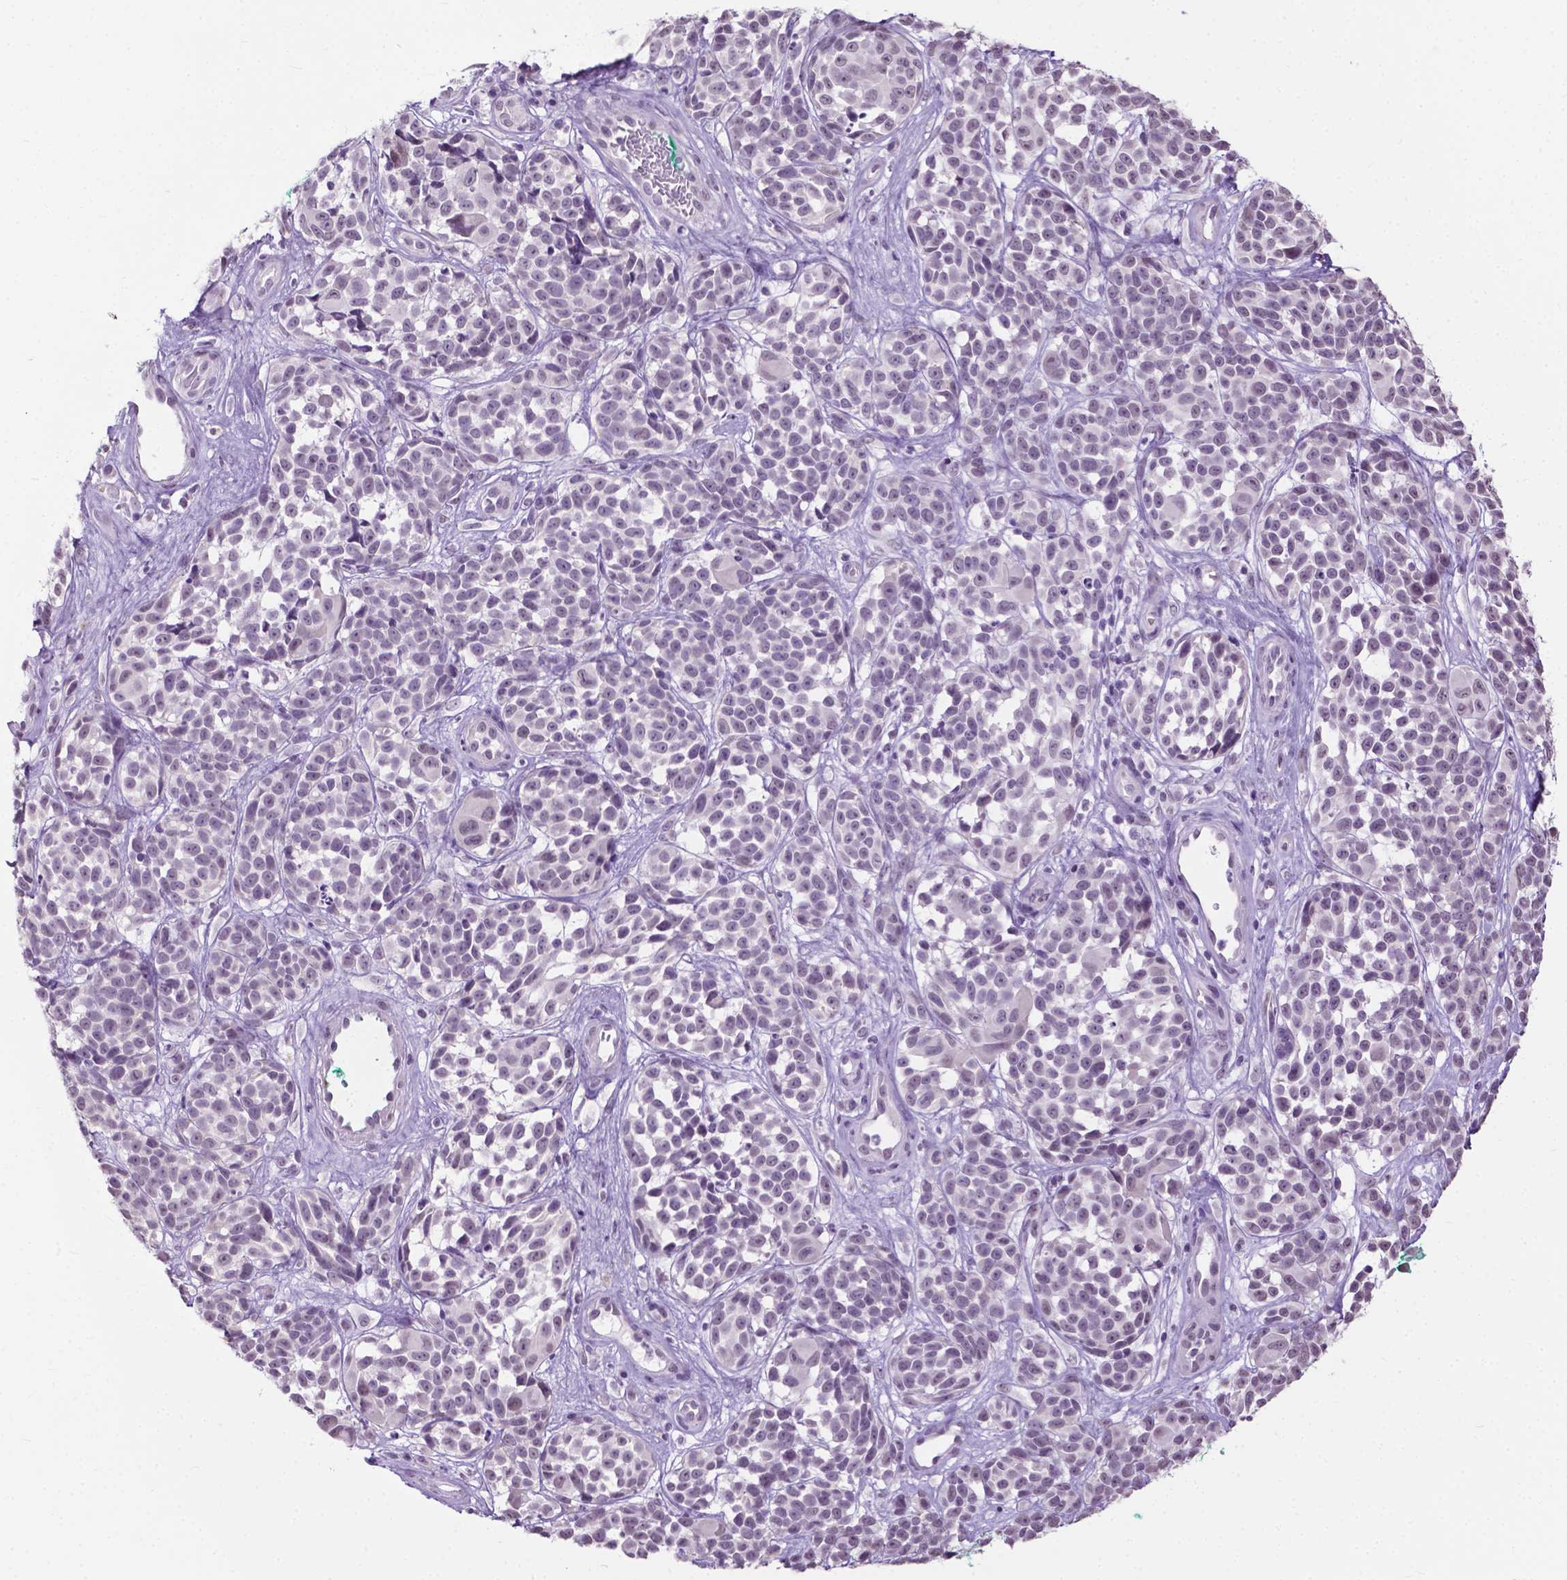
{"staining": {"intensity": "negative", "quantity": "none", "location": "none"}, "tissue": "melanoma", "cell_type": "Tumor cells", "image_type": "cancer", "snomed": [{"axis": "morphology", "description": "Malignant melanoma, NOS"}, {"axis": "topography", "description": "Skin"}], "caption": "The IHC histopathology image has no significant expression in tumor cells of melanoma tissue.", "gene": "GPR37L1", "patient": {"sex": "female", "age": 88}}